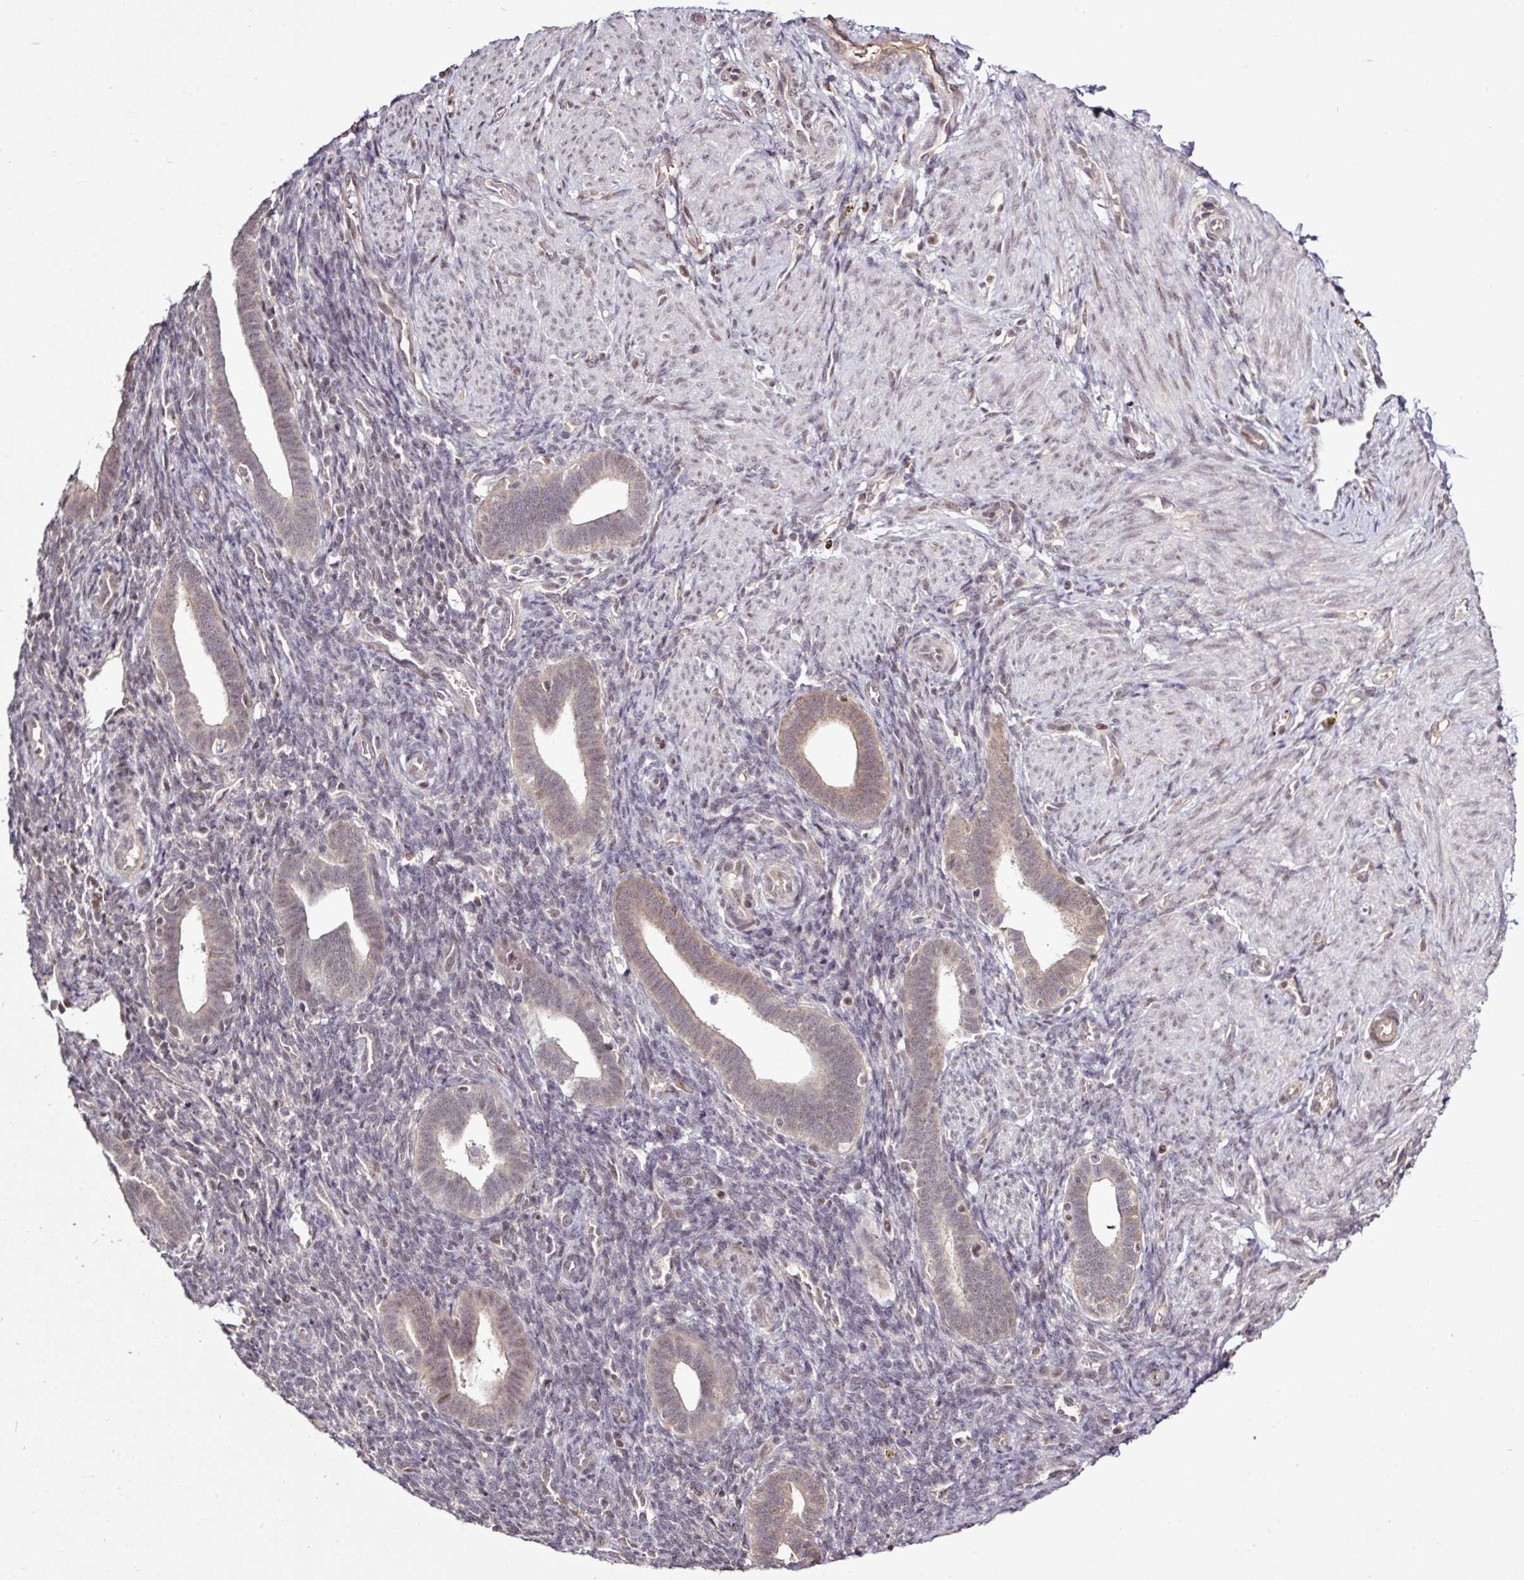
{"staining": {"intensity": "negative", "quantity": "none", "location": "none"}, "tissue": "endometrium", "cell_type": "Cells in endometrial stroma", "image_type": "normal", "snomed": [{"axis": "morphology", "description": "Normal tissue, NOS"}, {"axis": "topography", "description": "Endometrium"}], "caption": "High power microscopy photomicrograph of an immunohistochemistry histopathology image of benign endometrium, revealing no significant staining in cells in endometrial stroma.", "gene": "ITPKC", "patient": {"sex": "female", "age": 34}}